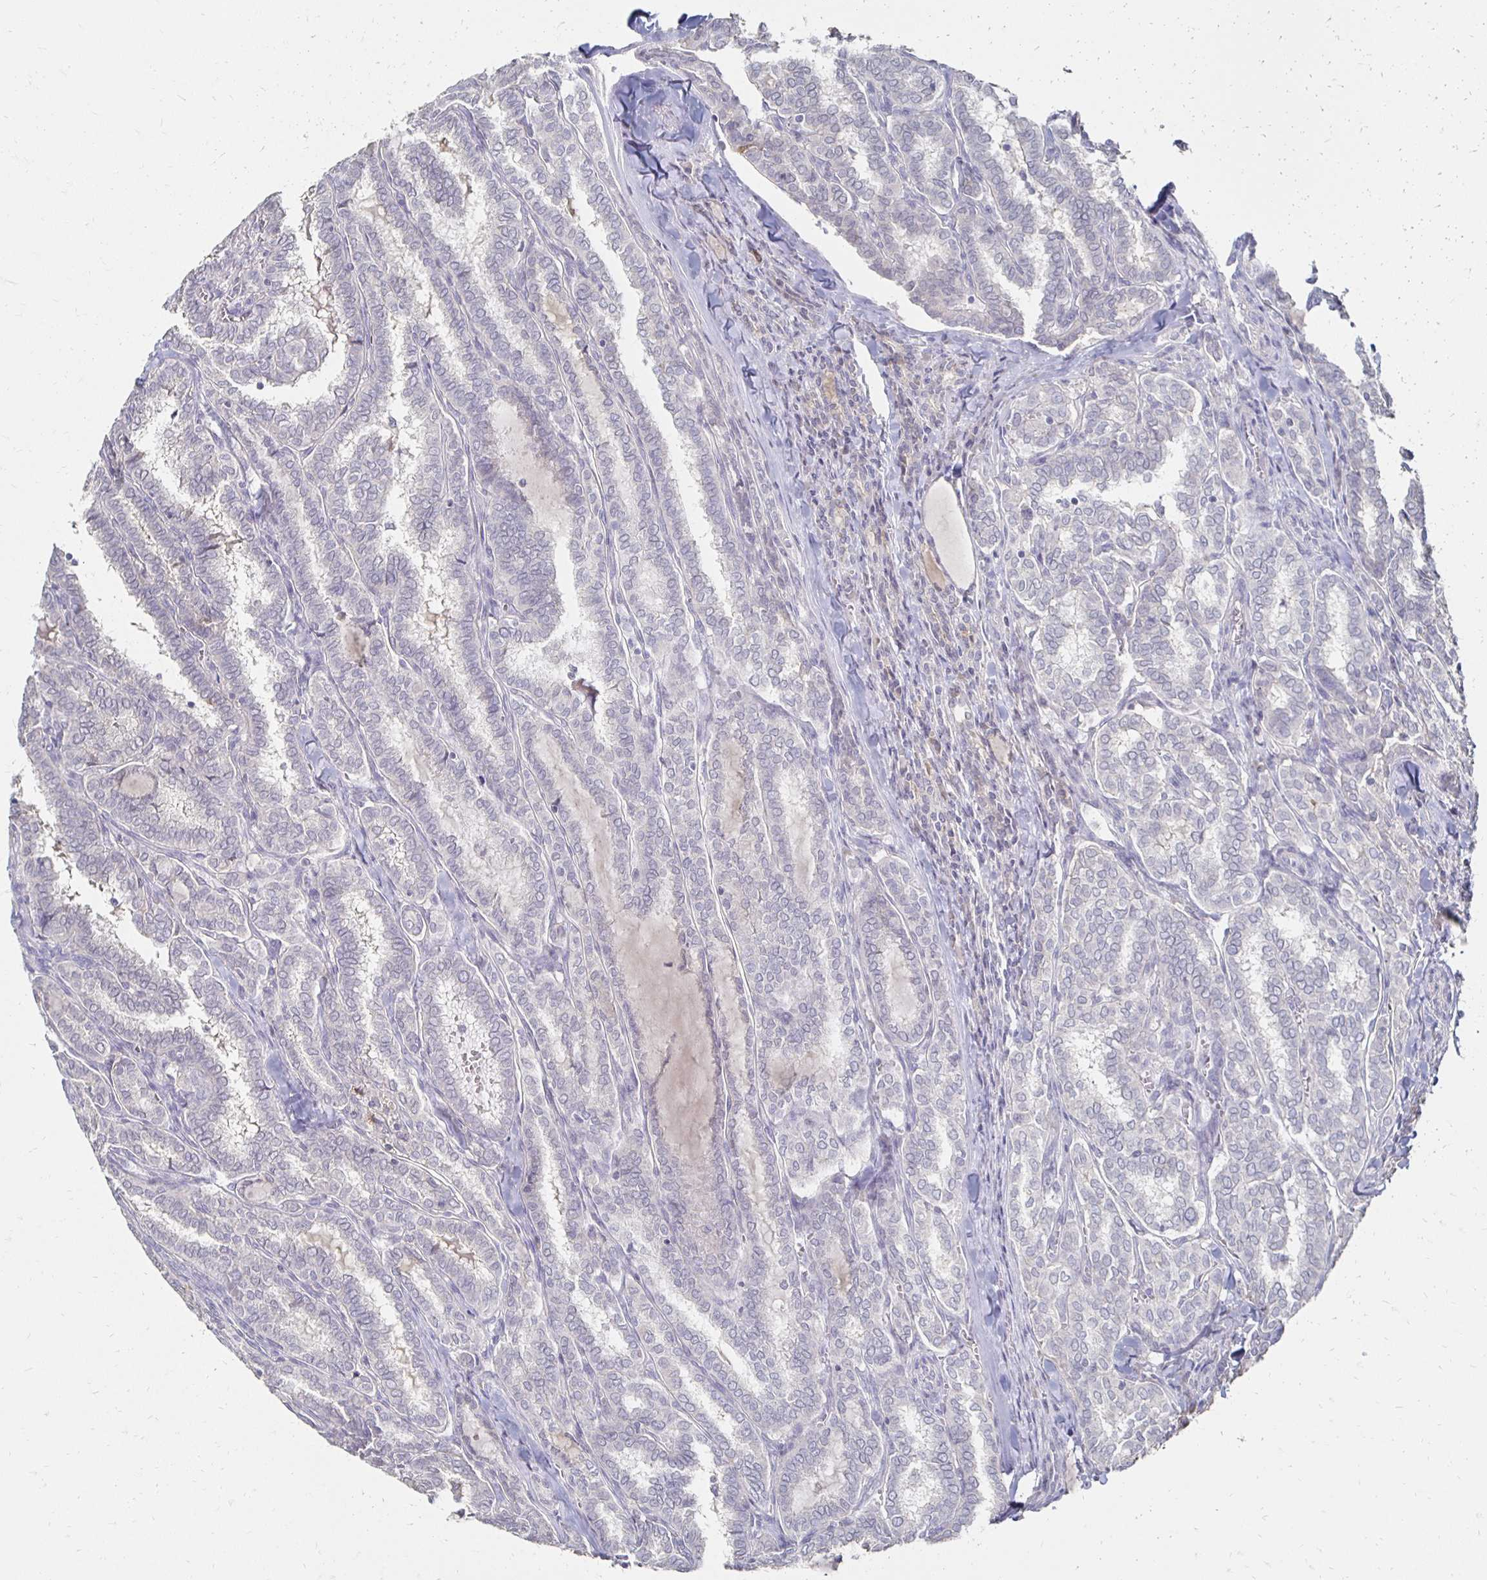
{"staining": {"intensity": "negative", "quantity": "none", "location": "none"}, "tissue": "thyroid cancer", "cell_type": "Tumor cells", "image_type": "cancer", "snomed": [{"axis": "morphology", "description": "Papillary adenocarcinoma, NOS"}, {"axis": "topography", "description": "Thyroid gland"}], "caption": "An image of human thyroid papillary adenocarcinoma is negative for staining in tumor cells.", "gene": "ZNF727", "patient": {"sex": "female", "age": 30}}